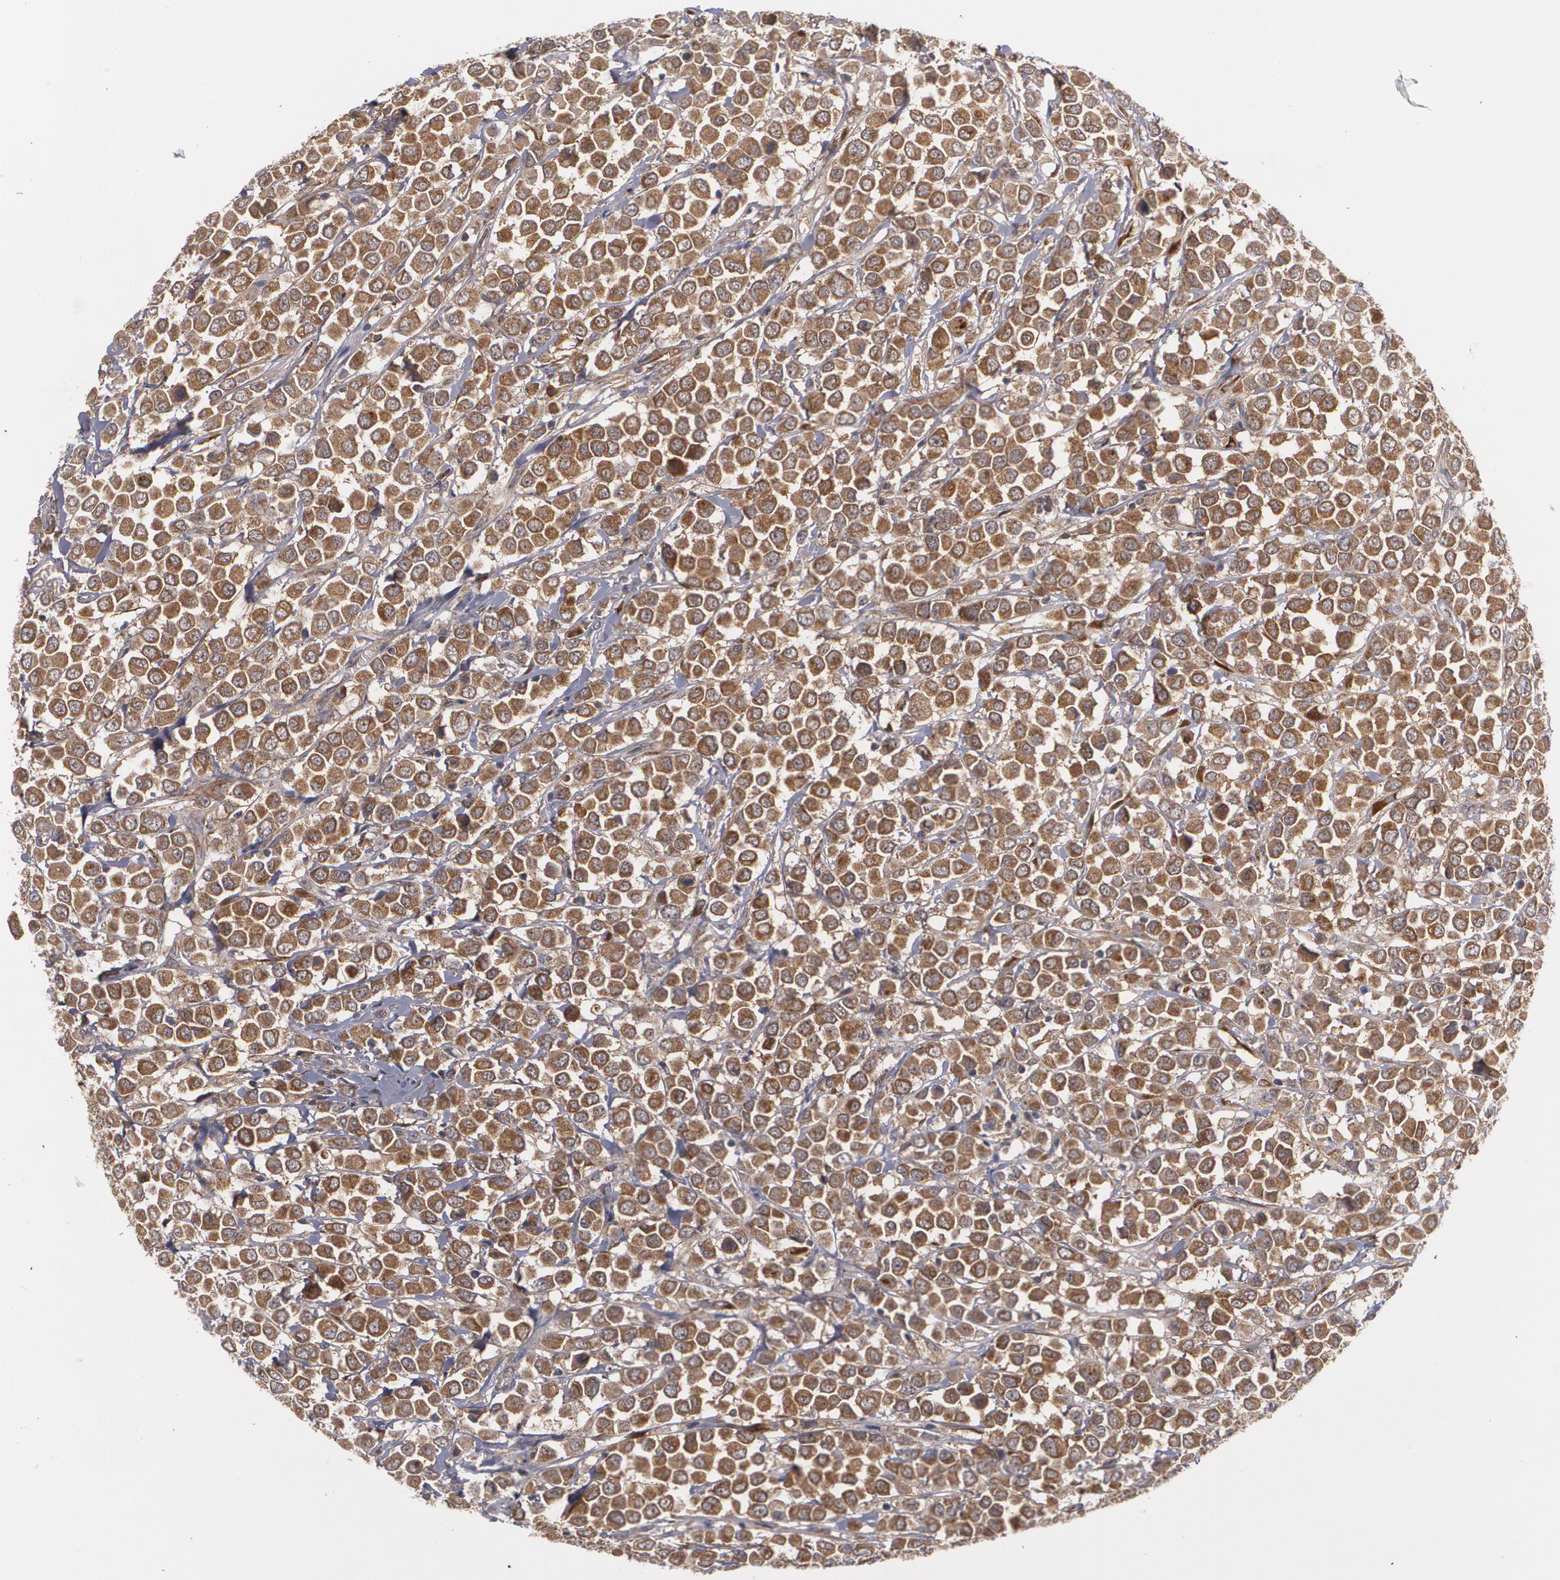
{"staining": {"intensity": "moderate", "quantity": ">75%", "location": "cytoplasmic/membranous"}, "tissue": "breast cancer", "cell_type": "Tumor cells", "image_type": "cancer", "snomed": [{"axis": "morphology", "description": "Duct carcinoma"}, {"axis": "topography", "description": "Breast"}], "caption": "Moderate cytoplasmic/membranous protein staining is present in about >75% of tumor cells in breast cancer.", "gene": "BMP6", "patient": {"sex": "female", "age": 61}}